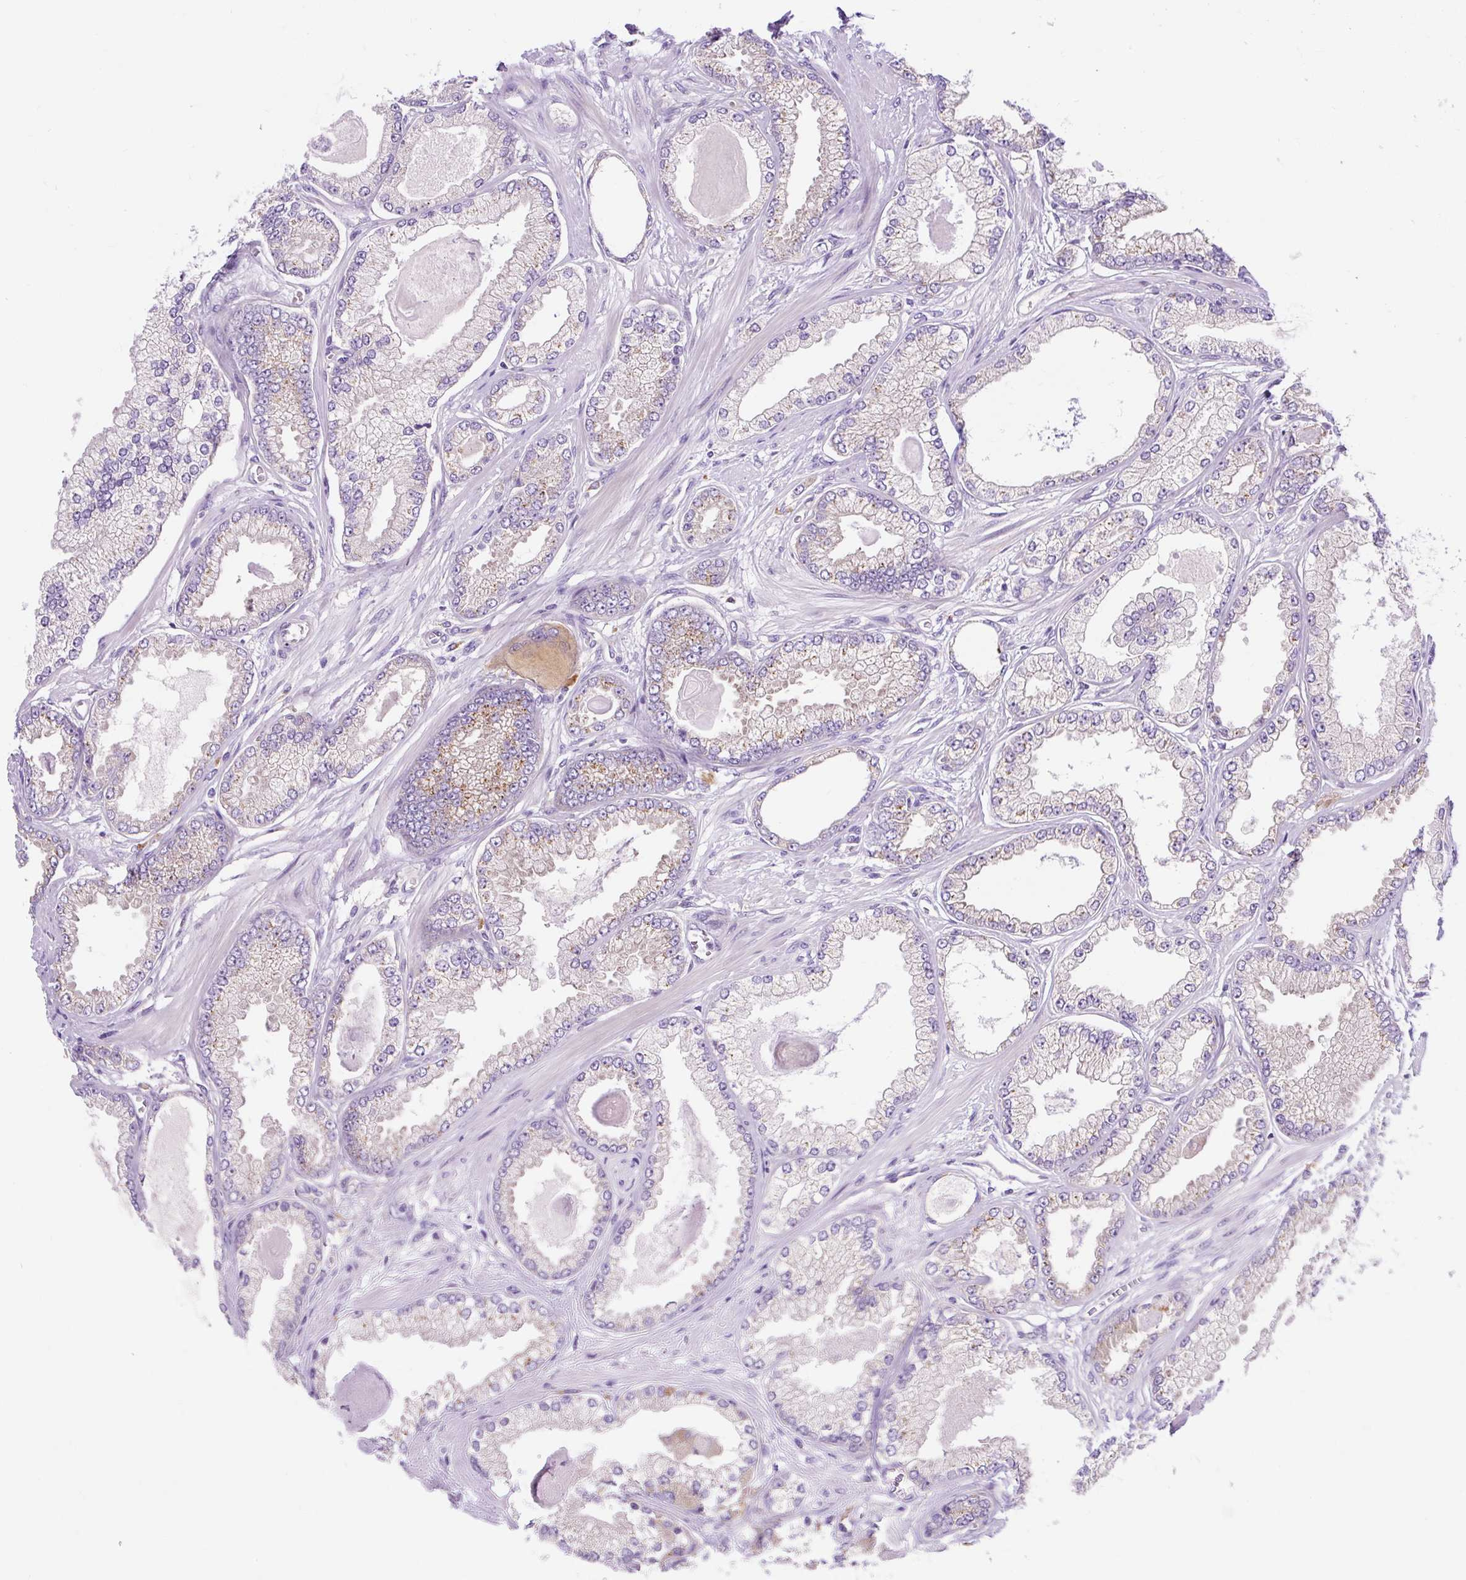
{"staining": {"intensity": "moderate", "quantity": "<25%", "location": "cytoplasmic/membranous"}, "tissue": "prostate cancer", "cell_type": "Tumor cells", "image_type": "cancer", "snomed": [{"axis": "morphology", "description": "Adenocarcinoma, Low grade"}, {"axis": "topography", "description": "Prostate"}], "caption": "Tumor cells exhibit moderate cytoplasmic/membranous staining in approximately <25% of cells in prostate adenocarcinoma (low-grade). The staining is performed using DAB brown chromogen to label protein expression. The nuclei are counter-stained blue using hematoxylin.", "gene": "OR4K15", "patient": {"sex": "male", "age": 64}}